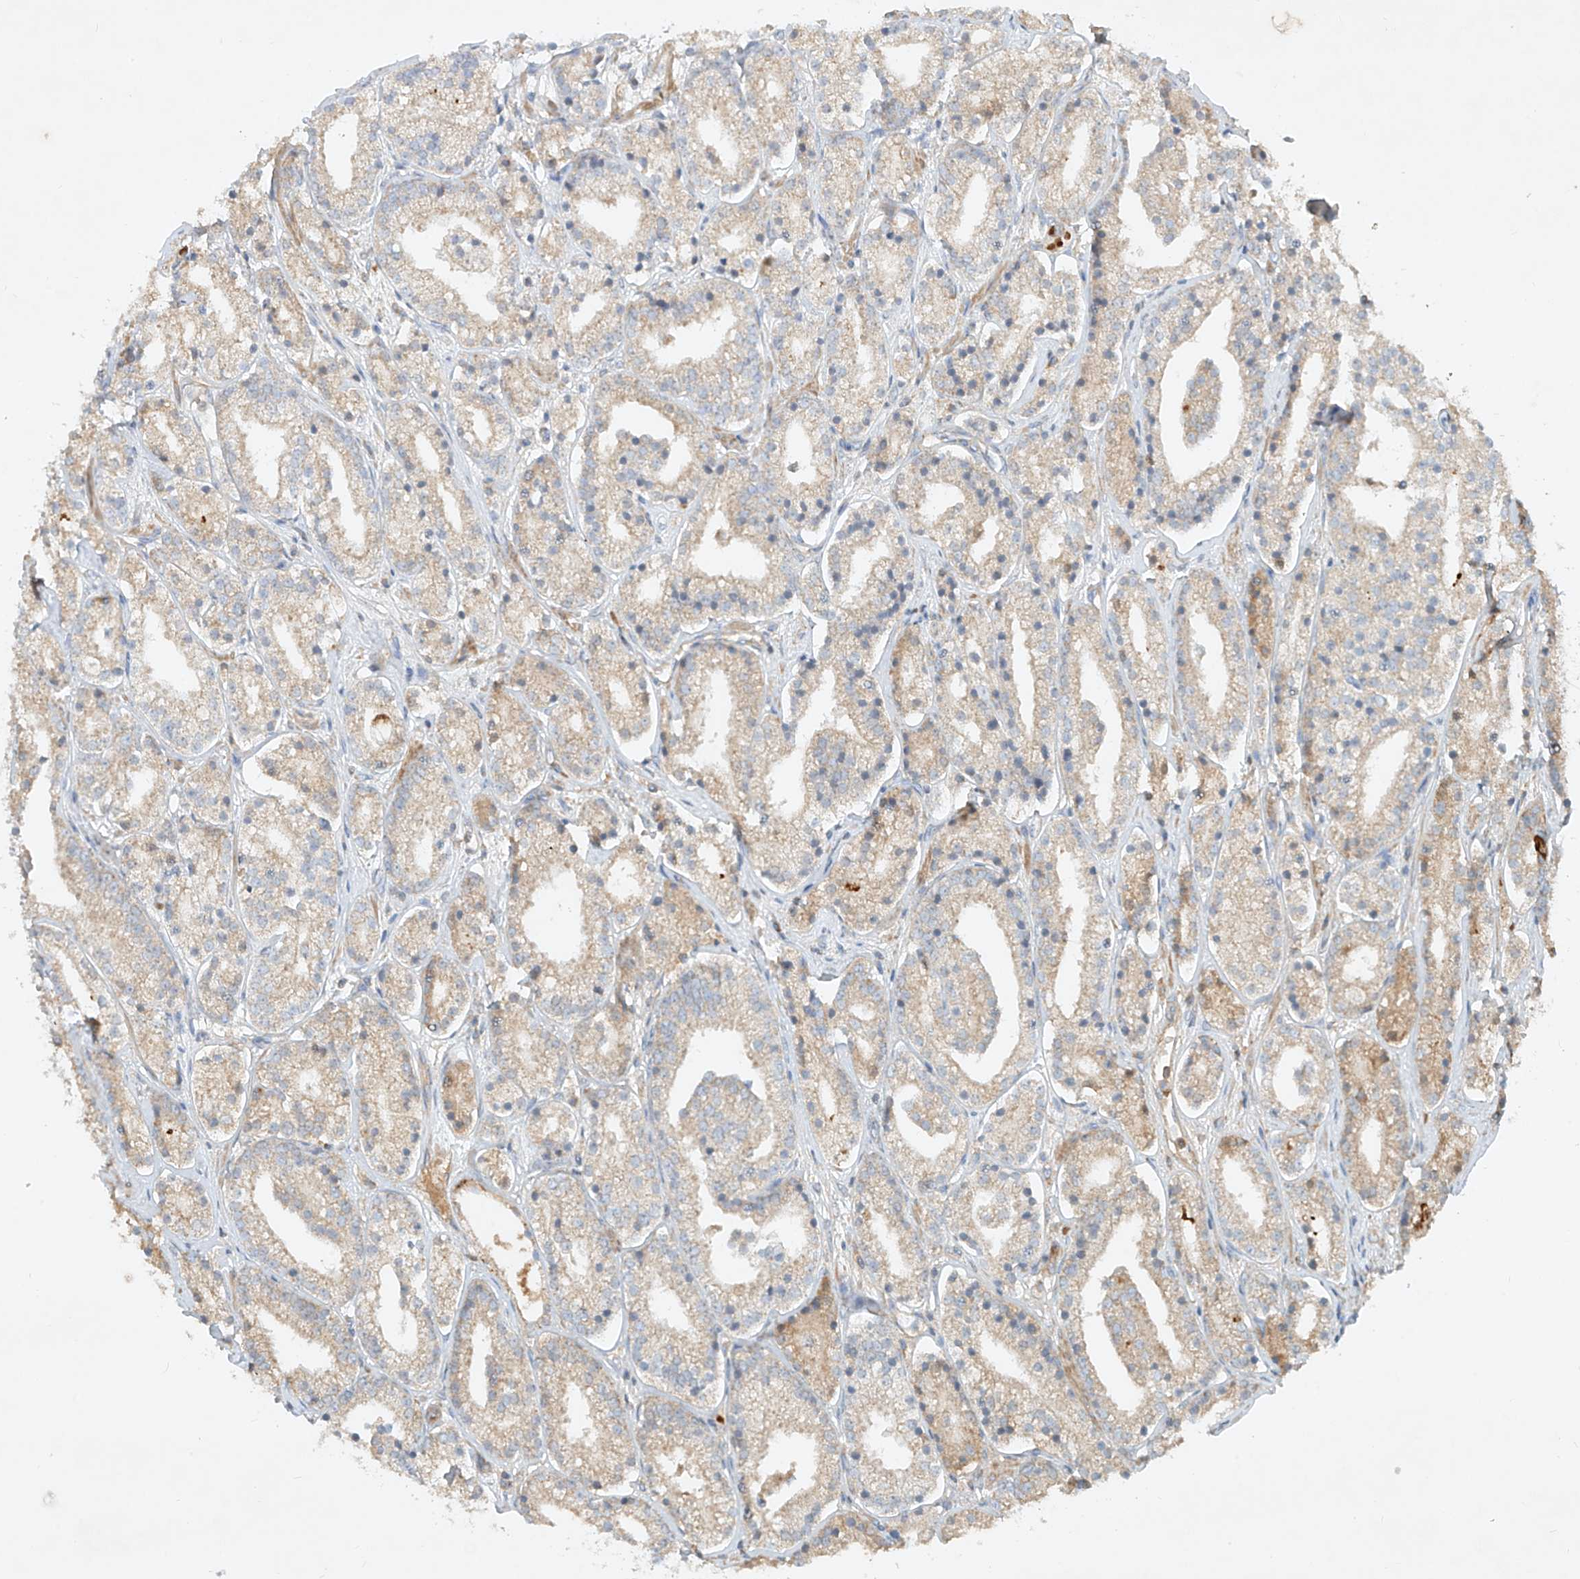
{"staining": {"intensity": "weak", "quantity": "25%-75%", "location": "cytoplasmic/membranous"}, "tissue": "prostate cancer", "cell_type": "Tumor cells", "image_type": "cancer", "snomed": [{"axis": "morphology", "description": "Adenocarcinoma, High grade"}, {"axis": "topography", "description": "Prostate"}], "caption": "IHC of prostate cancer (adenocarcinoma (high-grade)) demonstrates low levels of weak cytoplasmic/membranous expression in approximately 25%-75% of tumor cells. IHC stains the protein of interest in brown and the nuclei are stained blue.", "gene": "KPNA7", "patient": {"sex": "male", "age": 69}}